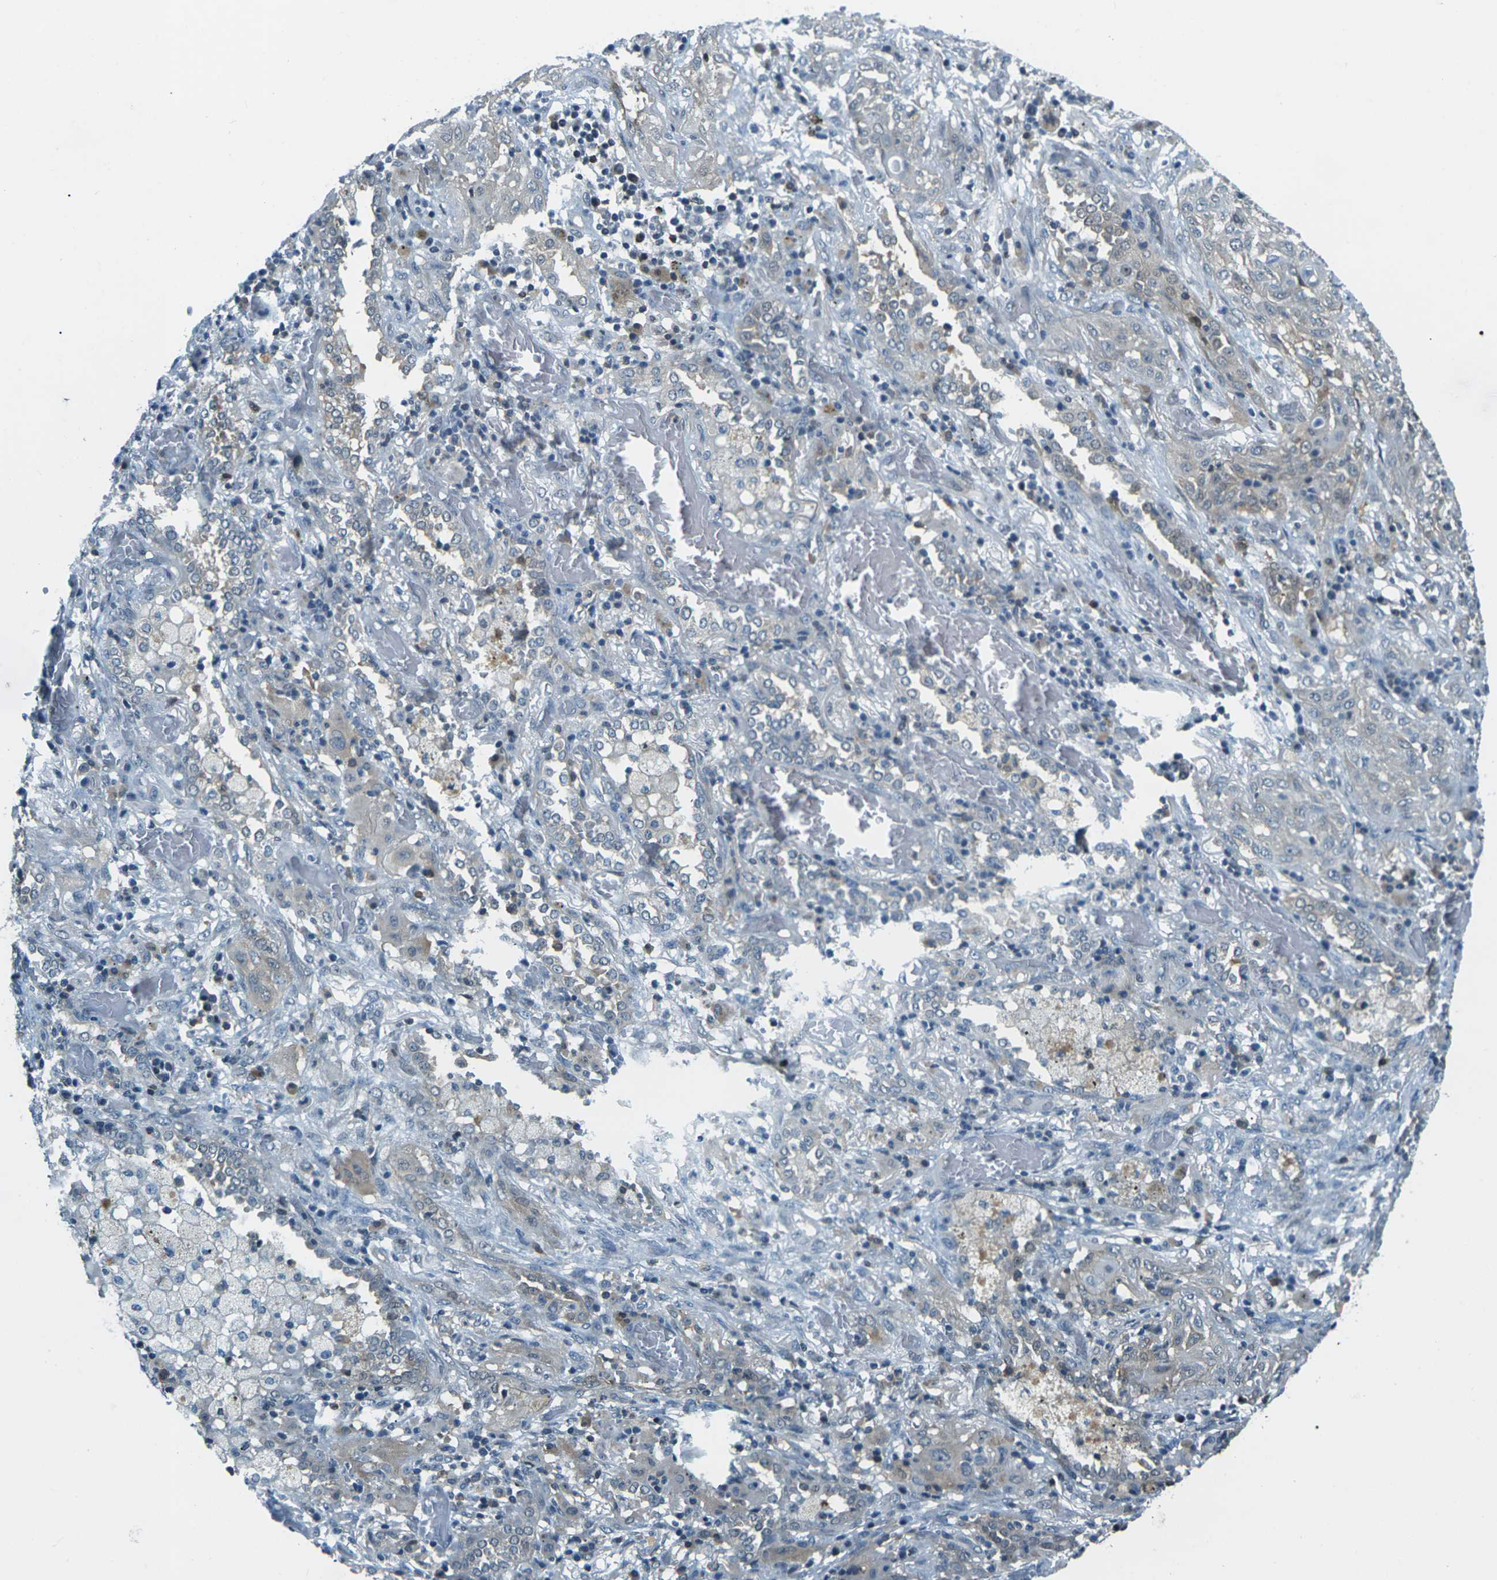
{"staining": {"intensity": "weak", "quantity": "<25%", "location": "cytoplasmic/membranous"}, "tissue": "lung cancer", "cell_type": "Tumor cells", "image_type": "cancer", "snomed": [{"axis": "morphology", "description": "Squamous cell carcinoma, NOS"}, {"axis": "topography", "description": "Lung"}], "caption": "Tumor cells are negative for brown protein staining in lung squamous cell carcinoma. (DAB immunohistochemistry, high magnification).", "gene": "NANOS2", "patient": {"sex": "female", "age": 47}}